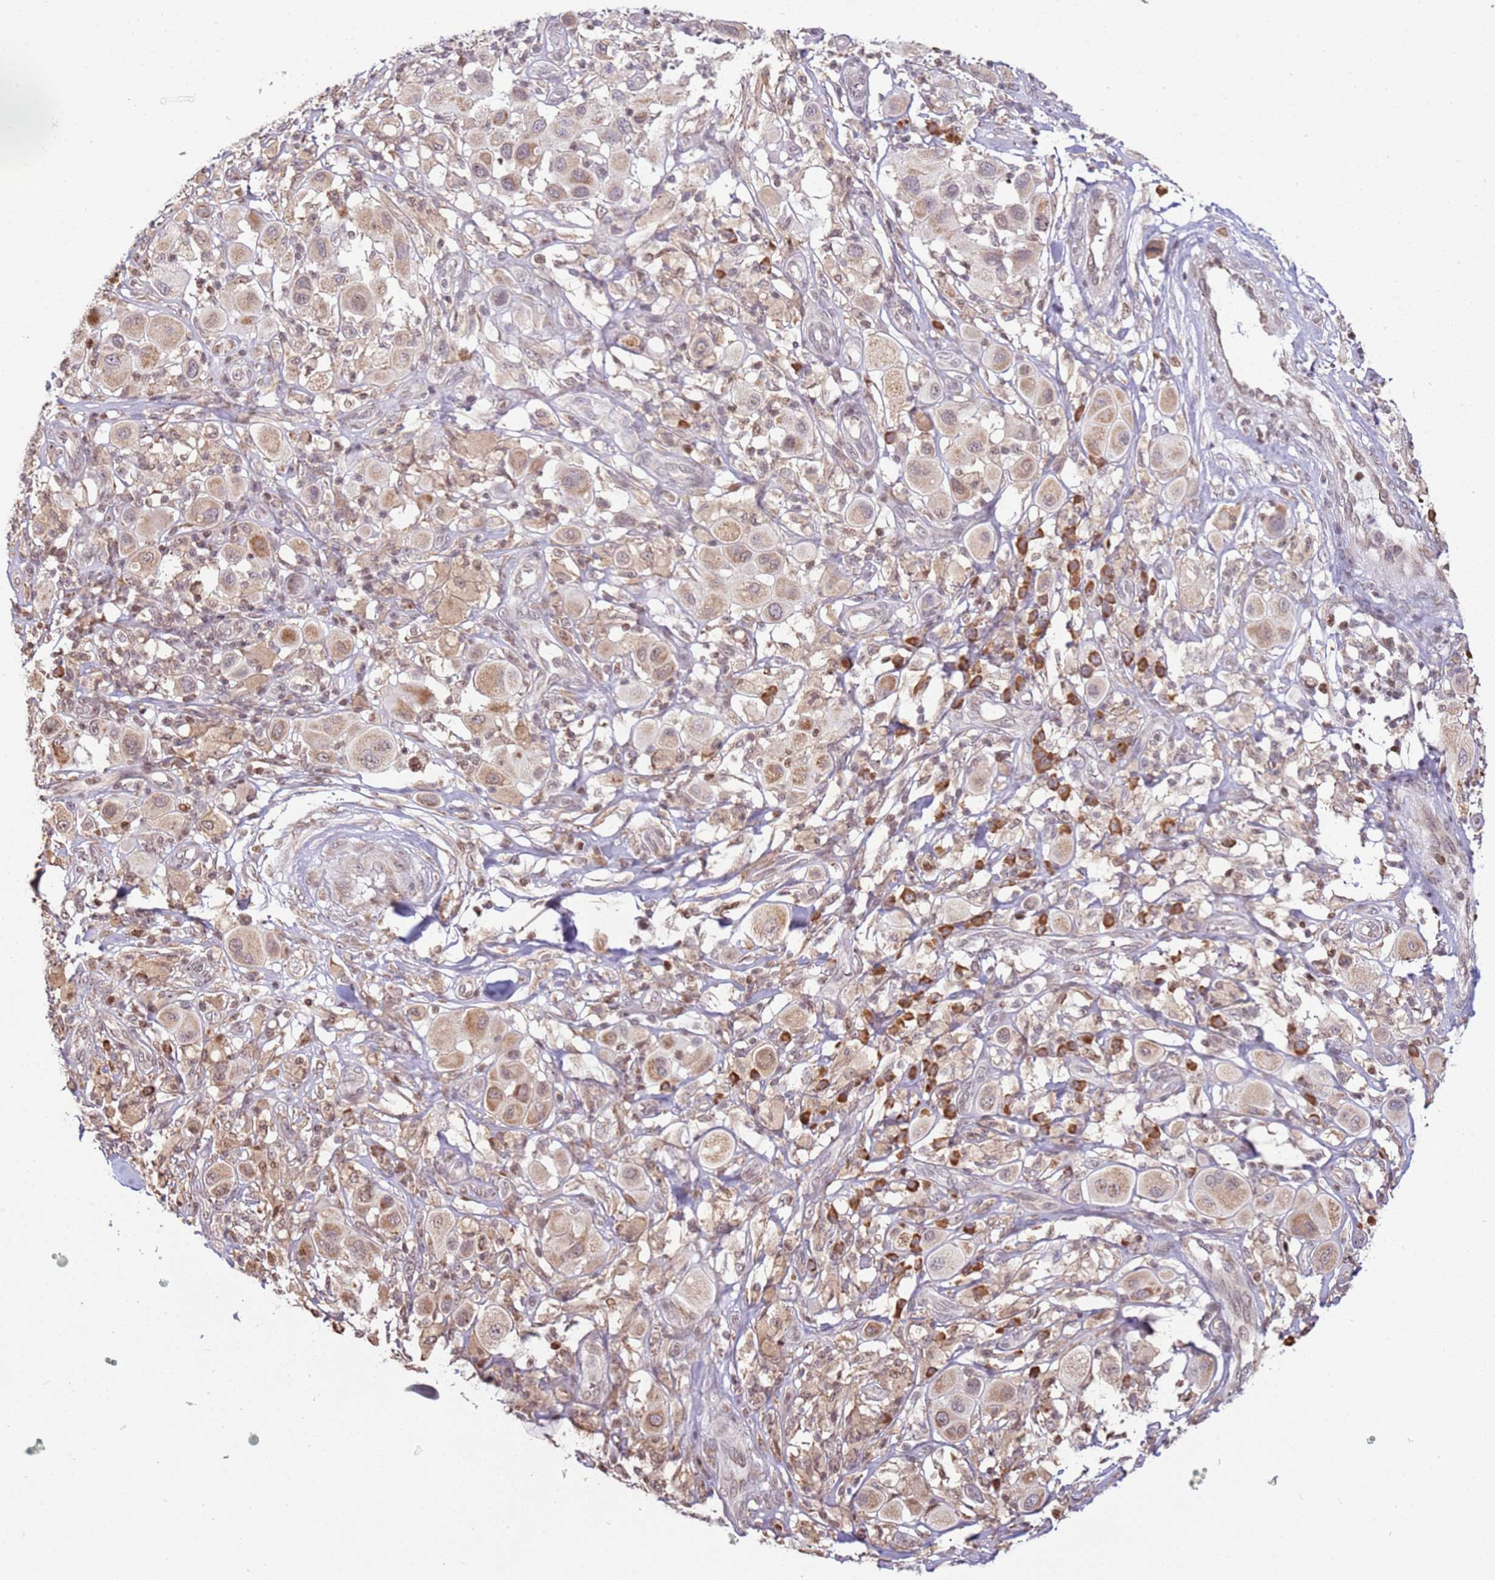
{"staining": {"intensity": "moderate", "quantity": ">75%", "location": "cytoplasmic/membranous"}, "tissue": "melanoma", "cell_type": "Tumor cells", "image_type": "cancer", "snomed": [{"axis": "morphology", "description": "Malignant melanoma, Metastatic site"}, {"axis": "topography", "description": "Skin"}], "caption": "Immunohistochemistry (IHC) of human melanoma reveals medium levels of moderate cytoplasmic/membranous positivity in approximately >75% of tumor cells. The staining was performed using DAB (3,3'-diaminobenzidine) to visualize the protein expression in brown, while the nuclei were stained in blue with hematoxylin (Magnification: 20x).", "gene": "SCAF1", "patient": {"sex": "male", "age": 41}}